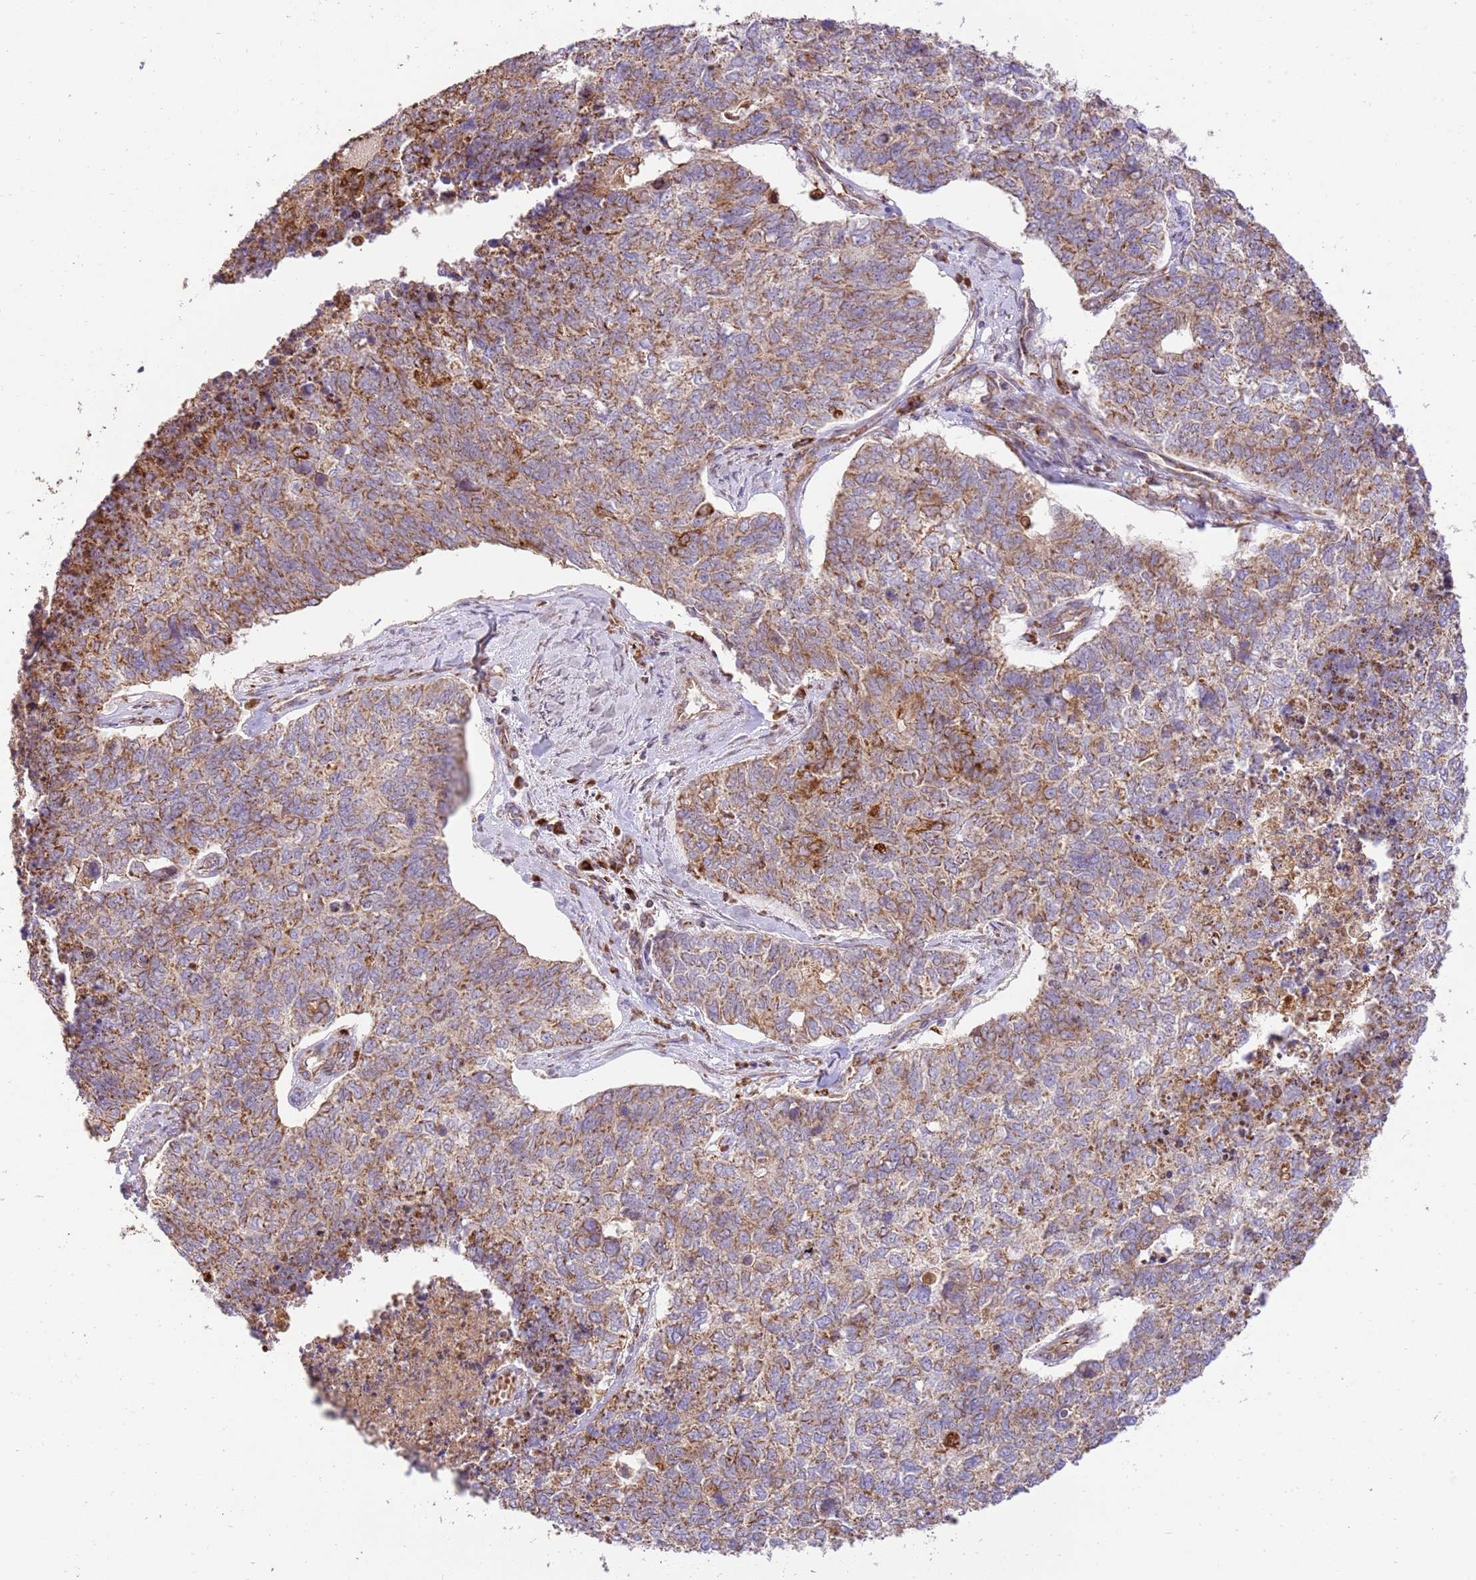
{"staining": {"intensity": "moderate", "quantity": ">75%", "location": "cytoplasmic/membranous"}, "tissue": "cervical cancer", "cell_type": "Tumor cells", "image_type": "cancer", "snomed": [{"axis": "morphology", "description": "Squamous cell carcinoma, NOS"}, {"axis": "topography", "description": "Cervix"}], "caption": "Moderate cytoplasmic/membranous positivity is present in approximately >75% of tumor cells in cervical cancer (squamous cell carcinoma).", "gene": "SPATA2L", "patient": {"sex": "female", "age": 63}}